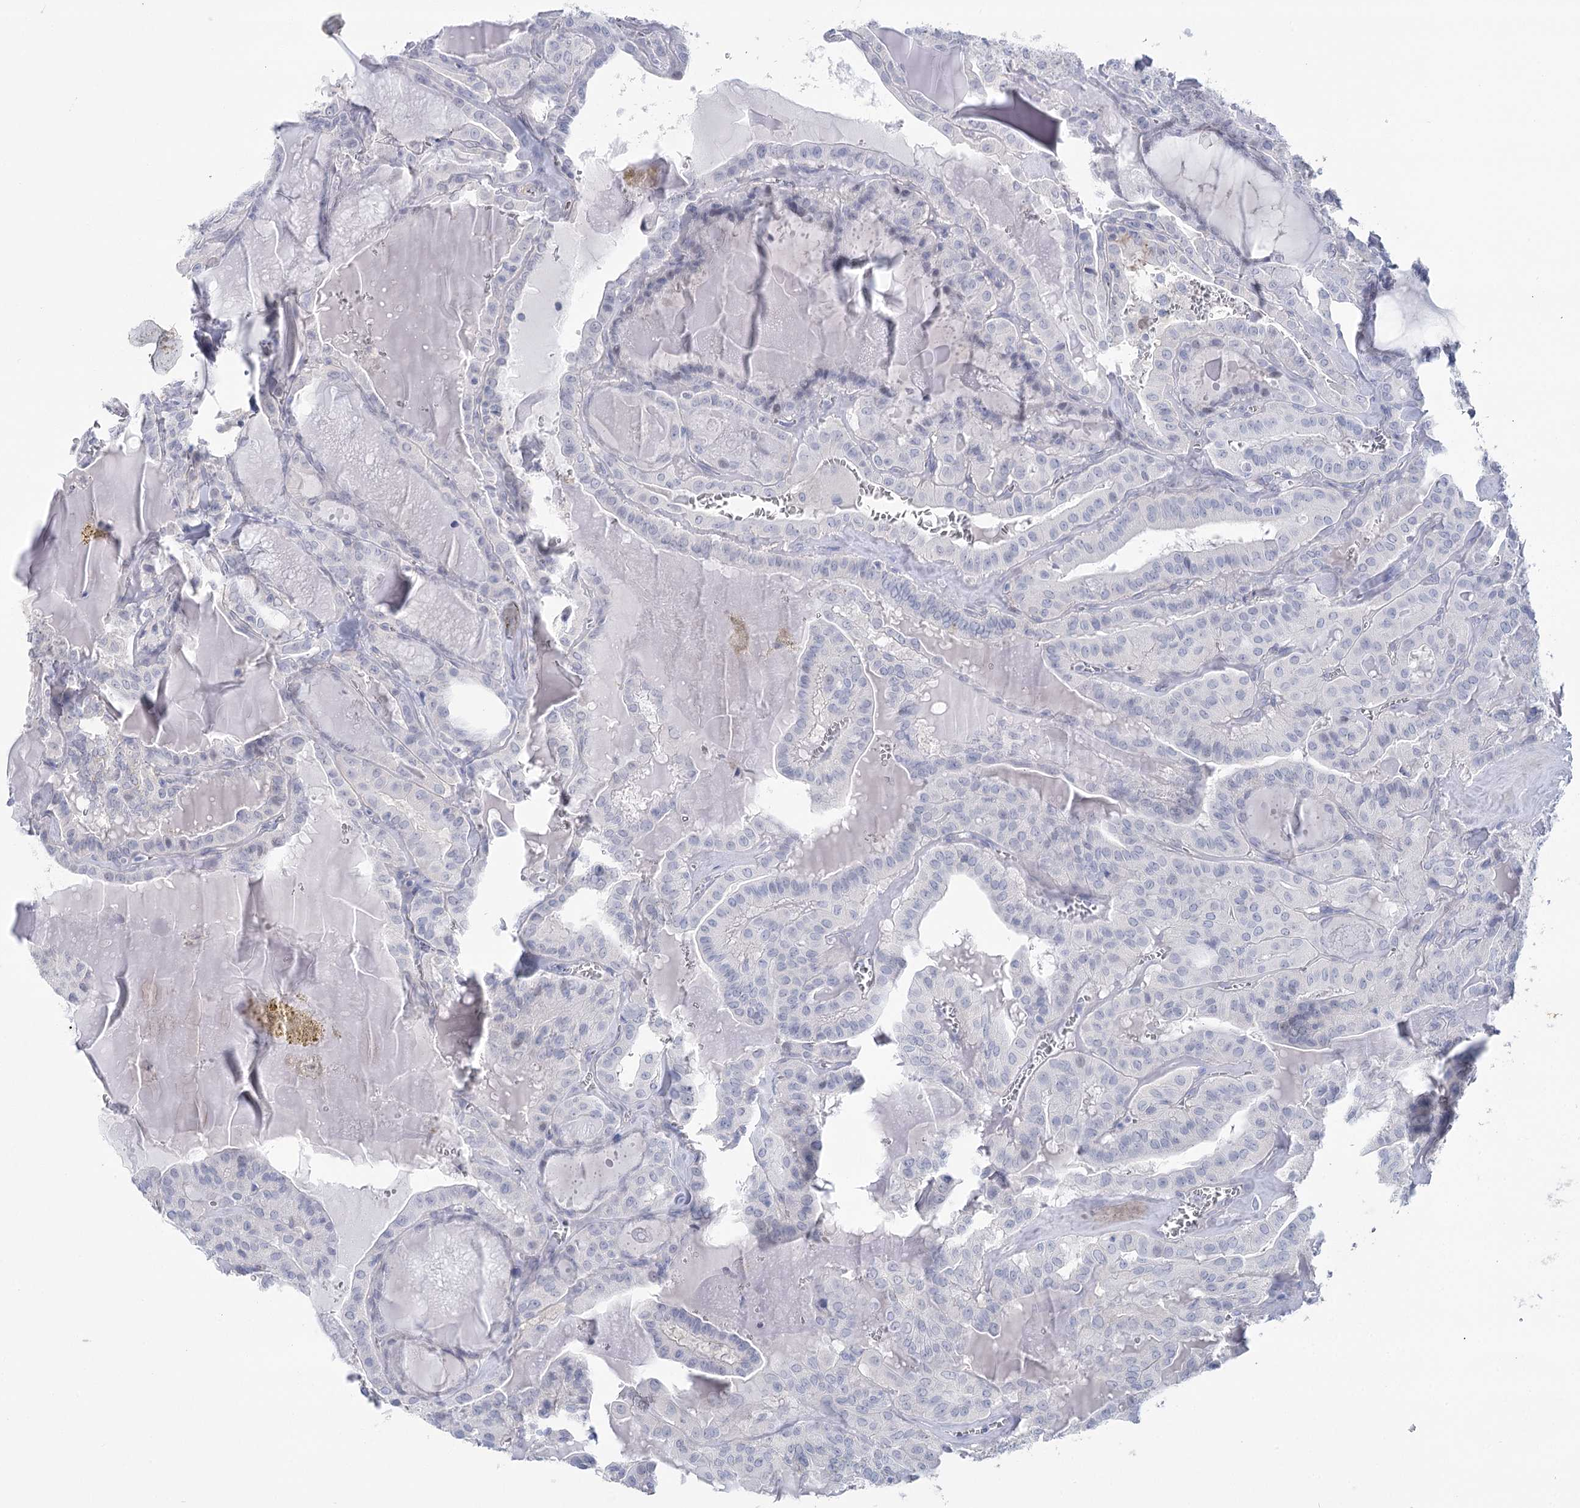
{"staining": {"intensity": "negative", "quantity": "none", "location": "none"}, "tissue": "thyroid cancer", "cell_type": "Tumor cells", "image_type": "cancer", "snomed": [{"axis": "morphology", "description": "Papillary adenocarcinoma, NOS"}, {"axis": "topography", "description": "Thyroid gland"}], "caption": "A high-resolution photomicrograph shows immunohistochemistry staining of thyroid cancer, which displays no significant expression in tumor cells.", "gene": "CCDC88A", "patient": {"sex": "male", "age": 52}}